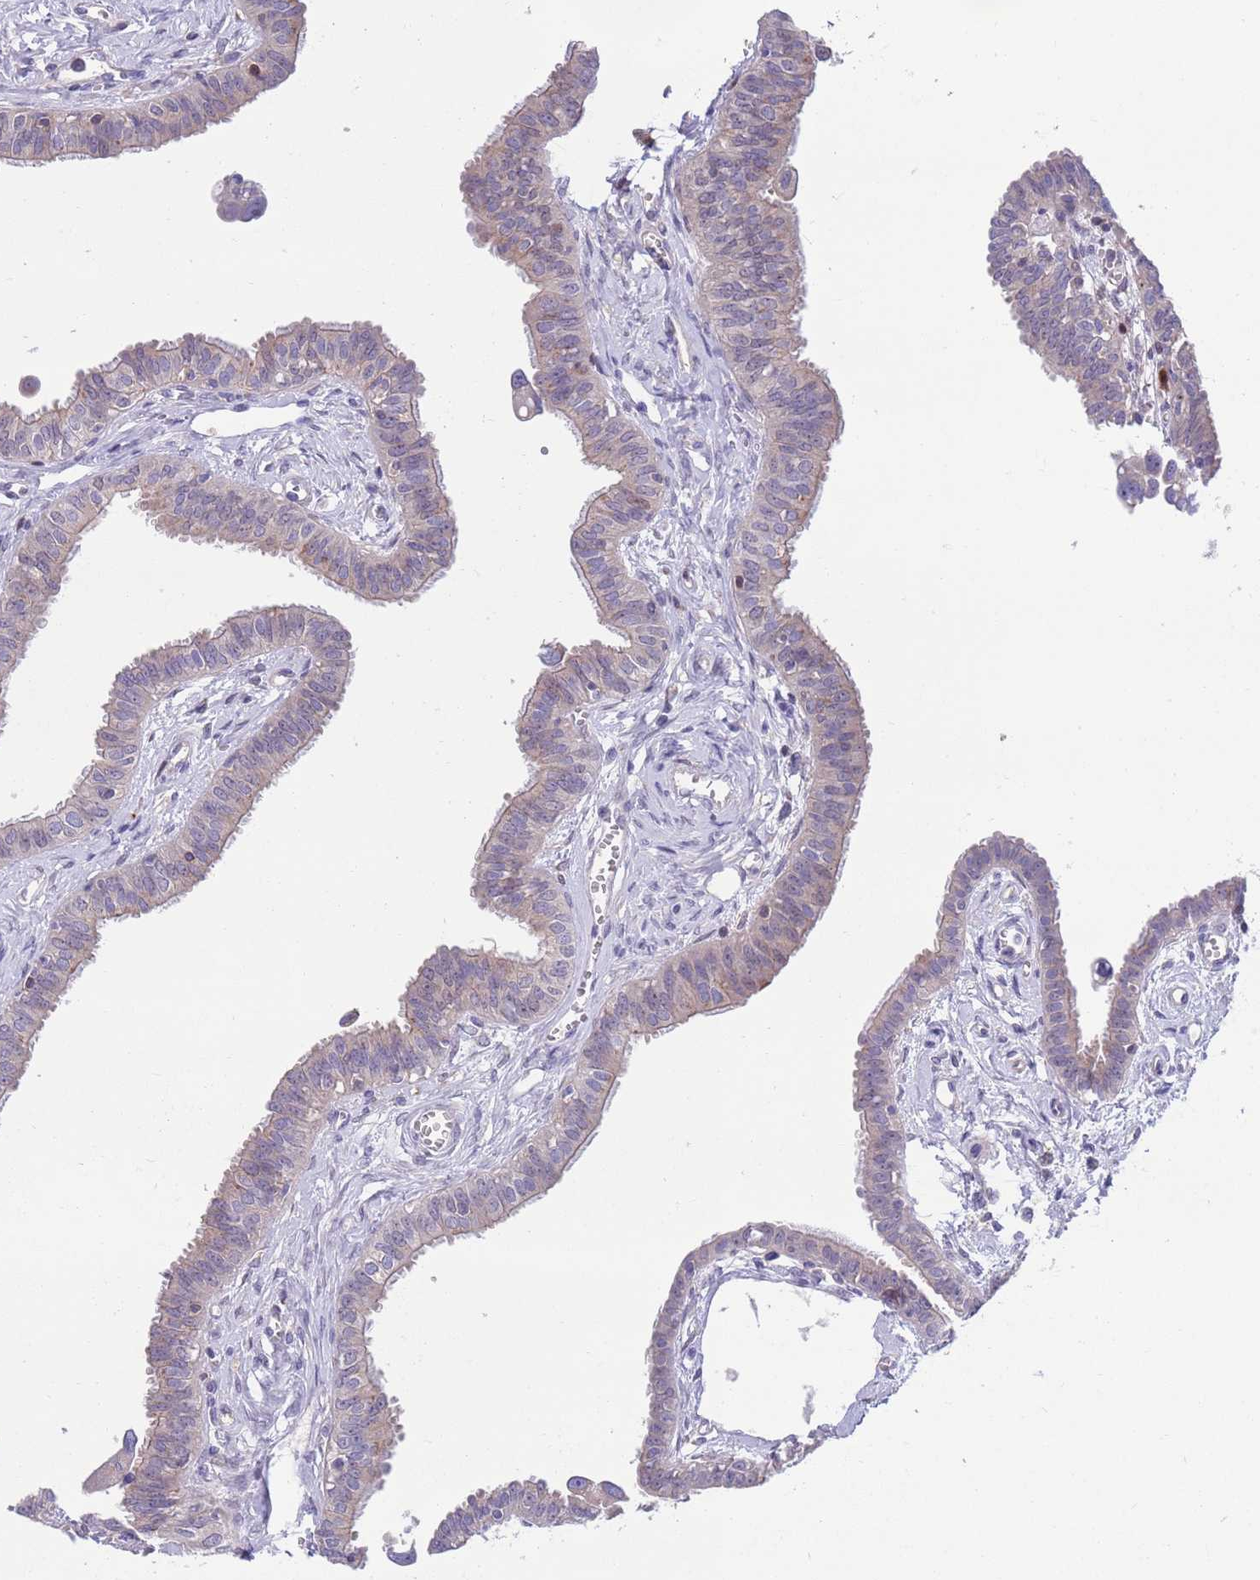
{"staining": {"intensity": "weak", "quantity": "25%-75%", "location": "cytoplasmic/membranous"}, "tissue": "fallopian tube", "cell_type": "Glandular cells", "image_type": "normal", "snomed": [{"axis": "morphology", "description": "Normal tissue, NOS"}, {"axis": "morphology", "description": "Carcinoma, NOS"}, {"axis": "topography", "description": "Fallopian tube"}, {"axis": "topography", "description": "Ovary"}], "caption": "This micrograph reveals IHC staining of unremarkable fallopian tube, with low weak cytoplasmic/membranous positivity in about 25%-75% of glandular cells.", "gene": "KLHL29", "patient": {"sex": "female", "age": 59}}